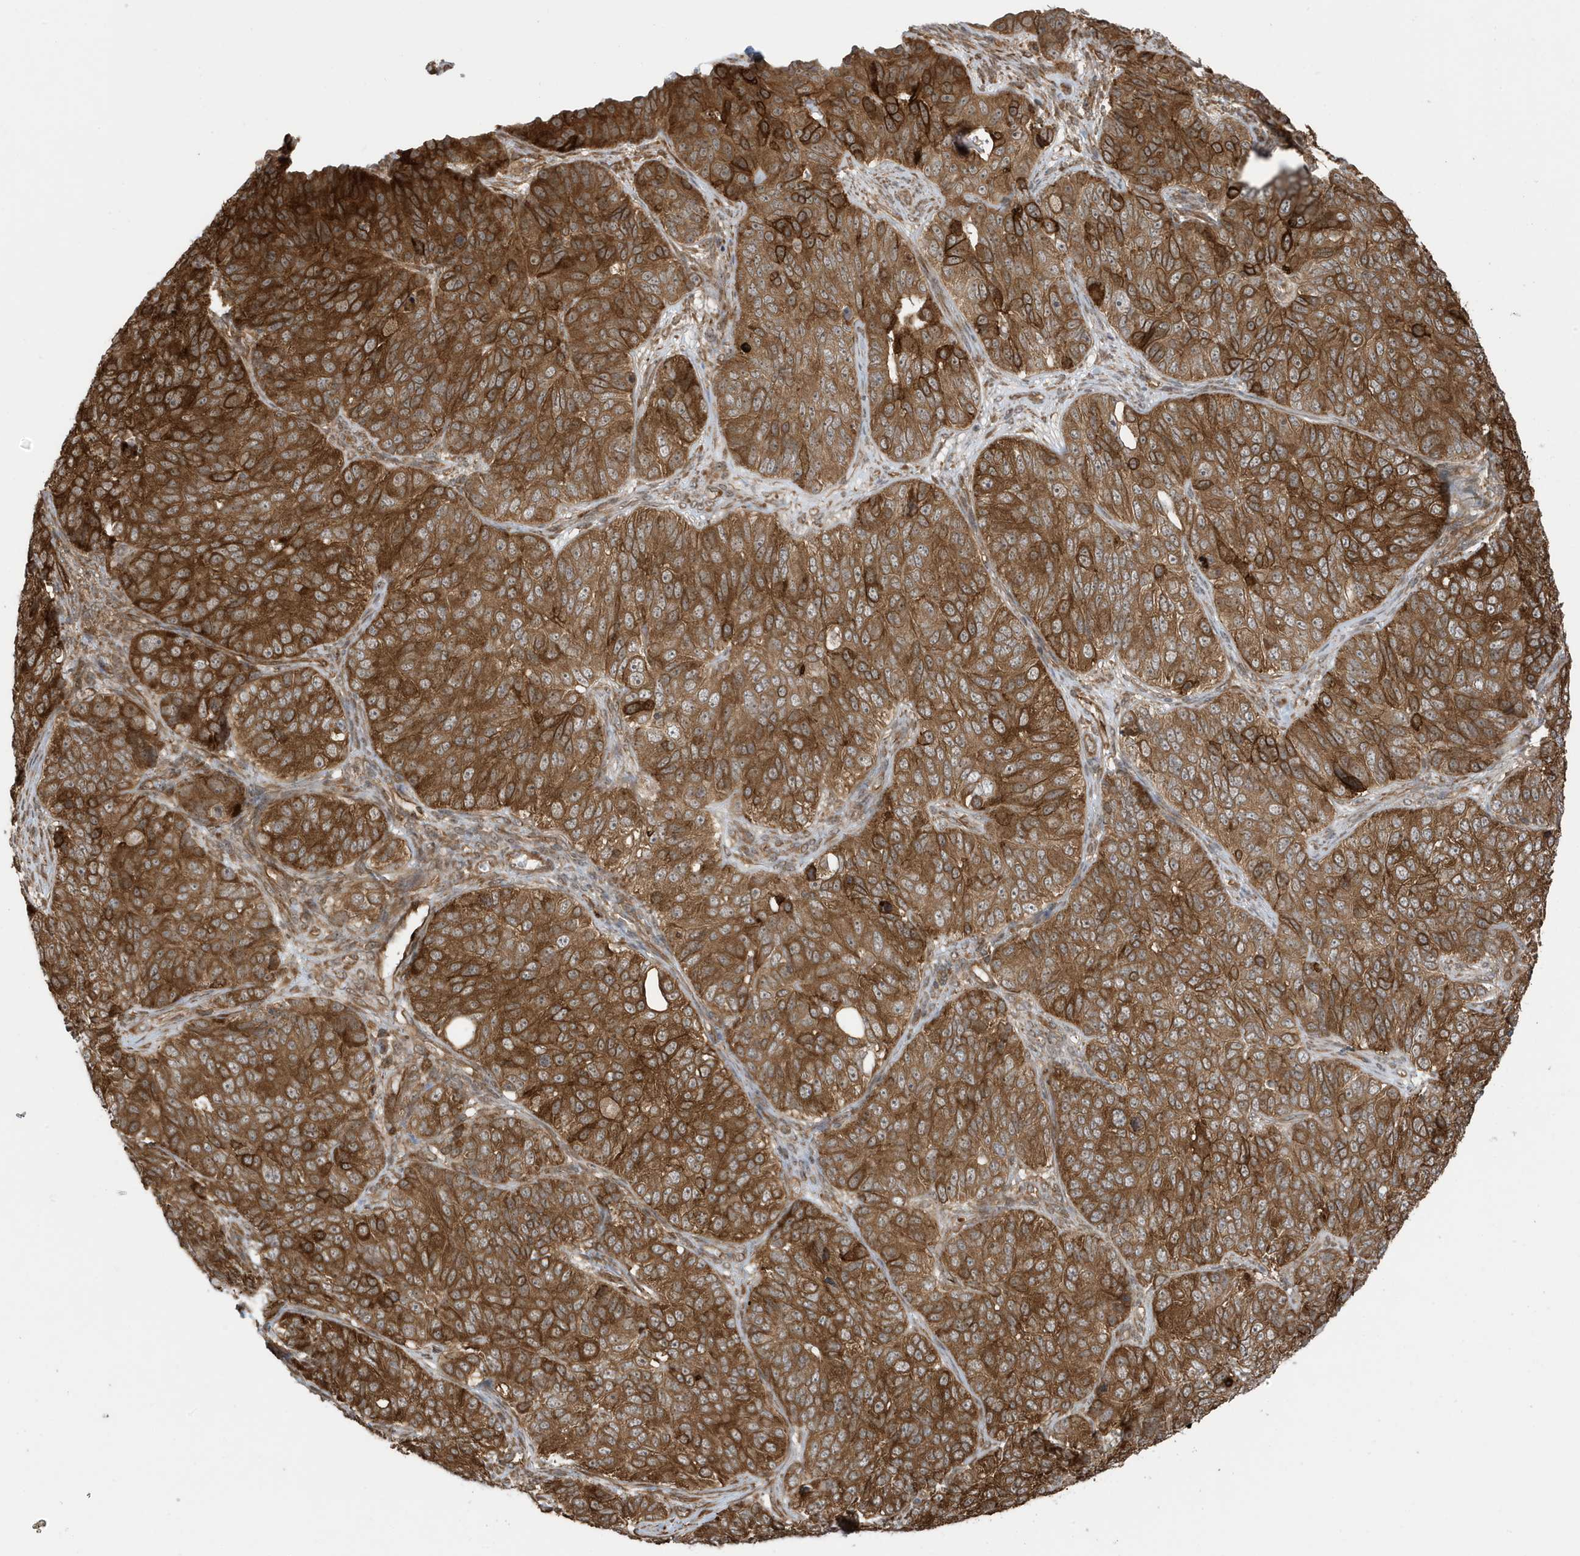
{"staining": {"intensity": "strong", "quantity": ">75%", "location": "cytoplasmic/membranous"}, "tissue": "ovarian cancer", "cell_type": "Tumor cells", "image_type": "cancer", "snomed": [{"axis": "morphology", "description": "Carcinoma, endometroid"}, {"axis": "topography", "description": "Ovary"}], "caption": "Protein staining demonstrates strong cytoplasmic/membranous expression in approximately >75% of tumor cells in ovarian cancer (endometroid carcinoma). The staining was performed using DAB to visualize the protein expression in brown, while the nuclei were stained in blue with hematoxylin (Magnification: 20x).", "gene": "CDC42EP3", "patient": {"sex": "female", "age": 51}}